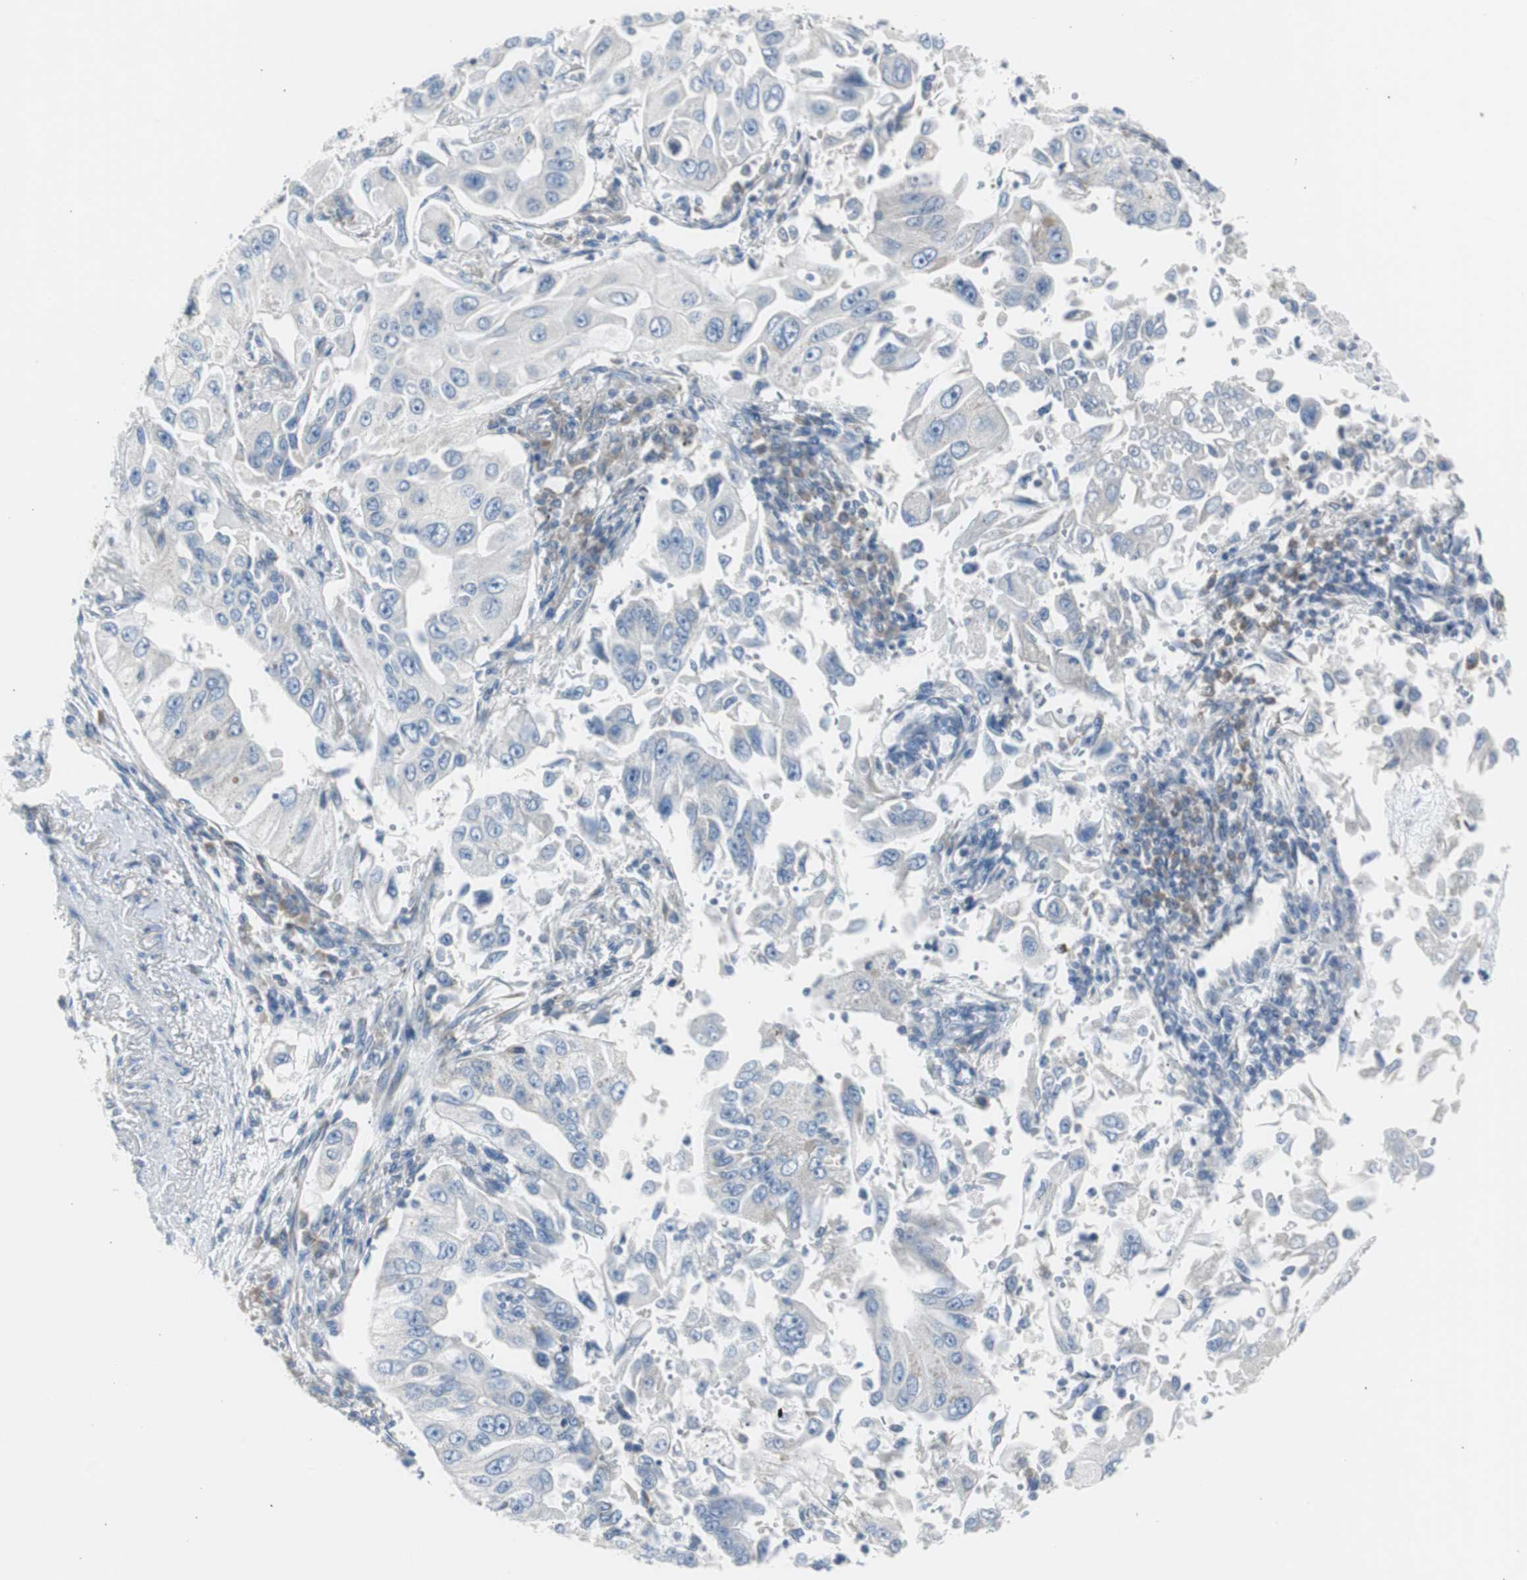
{"staining": {"intensity": "weak", "quantity": "25%-75%", "location": "cytoplasmic/membranous"}, "tissue": "lung cancer", "cell_type": "Tumor cells", "image_type": "cancer", "snomed": [{"axis": "morphology", "description": "Adenocarcinoma, NOS"}, {"axis": "topography", "description": "Lung"}], "caption": "Immunohistochemical staining of human lung adenocarcinoma reveals low levels of weak cytoplasmic/membranous expression in about 25%-75% of tumor cells.", "gene": "RPS12", "patient": {"sex": "male", "age": 84}}